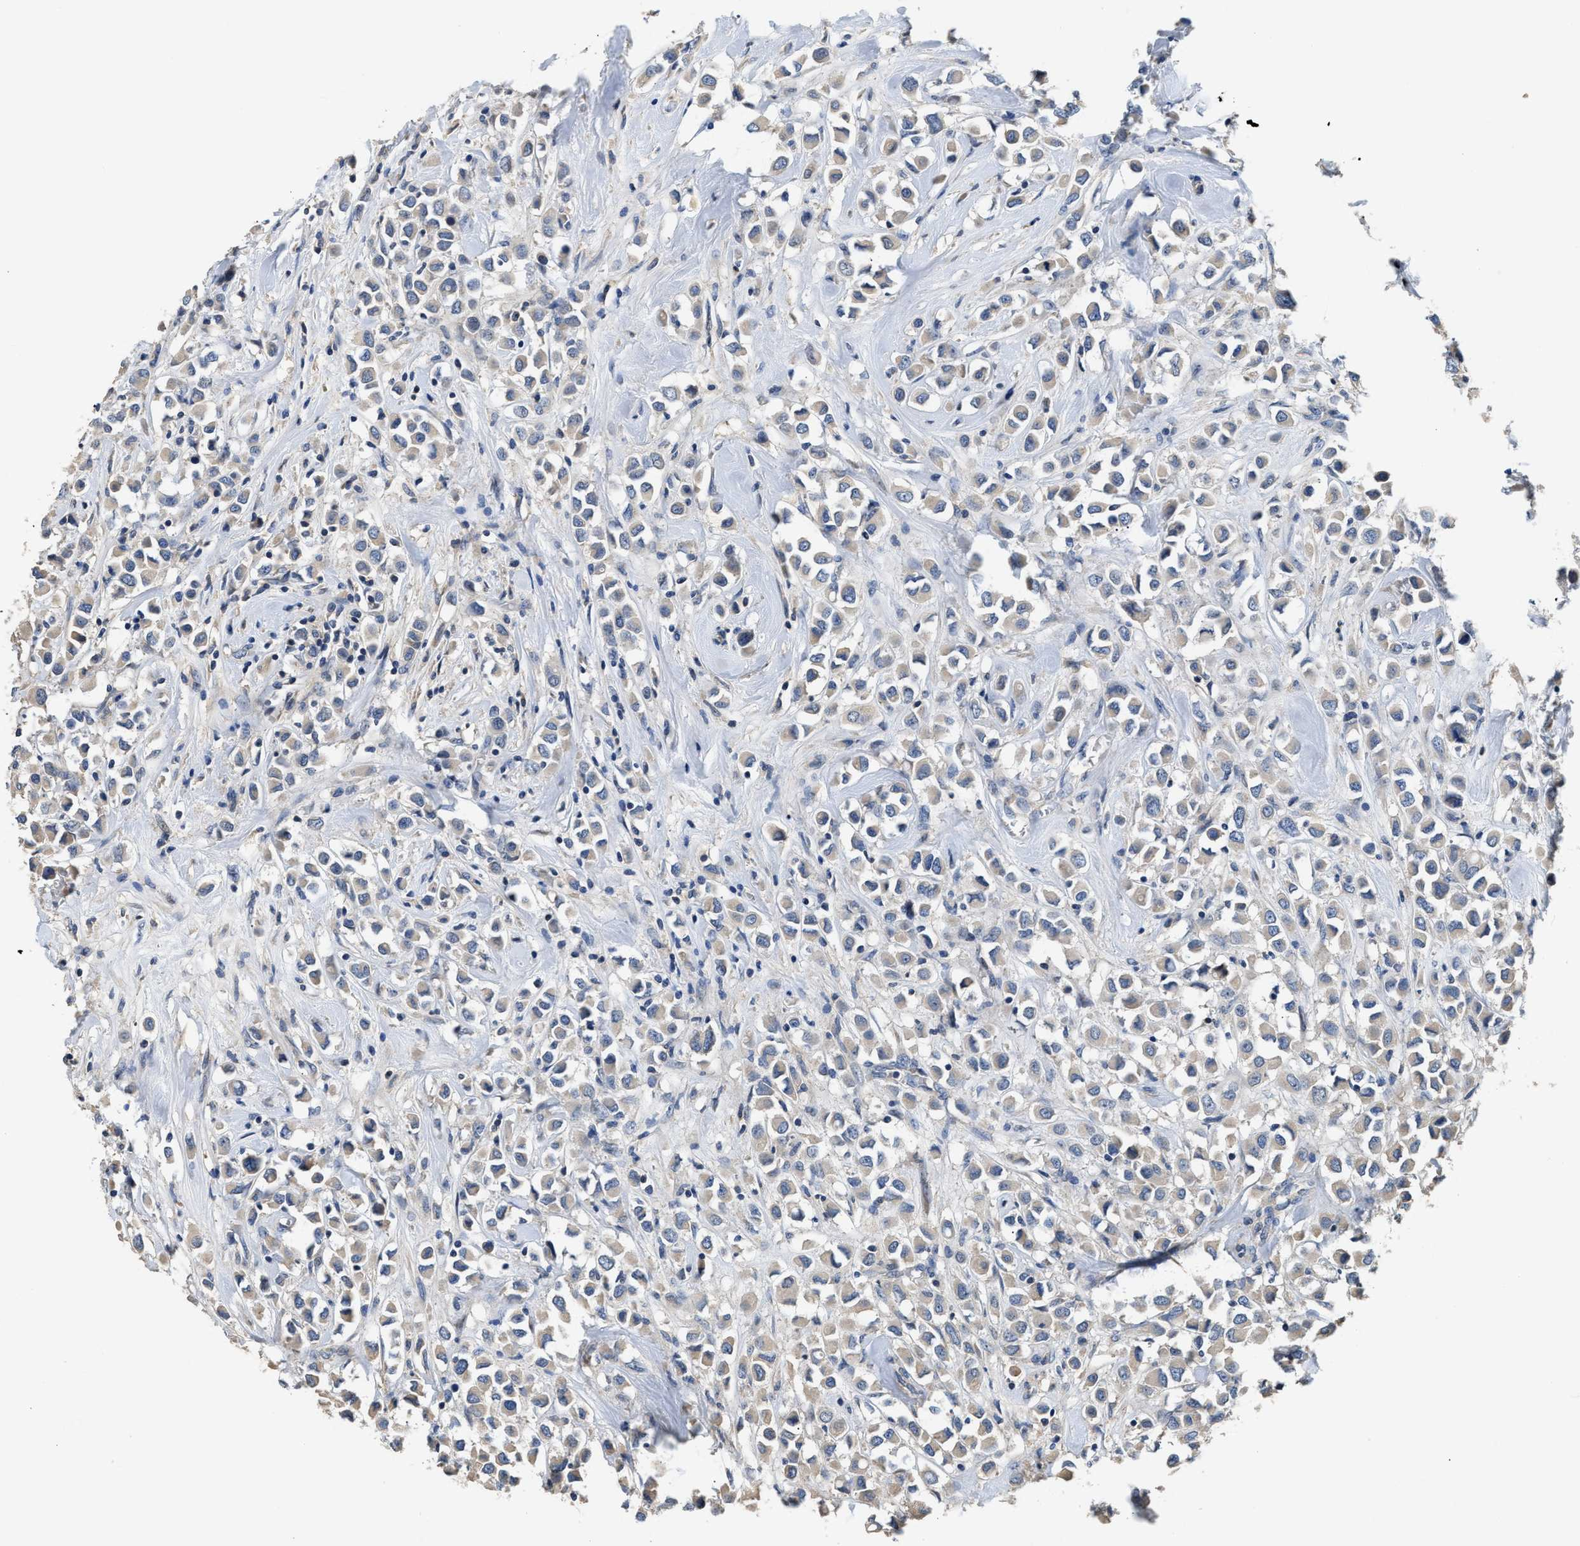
{"staining": {"intensity": "negative", "quantity": "none", "location": "none"}, "tissue": "breast cancer", "cell_type": "Tumor cells", "image_type": "cancer", "snomed": [{"axis": "morphology", "description": "Duct carcinoma"}, {"axis": "topography", "description": "Breast"}], "caption": "There is no significant expression in tumor cells of breast cancer.", "gene": "IL17RC", "patient": {"sex": "female", "age": 61}}